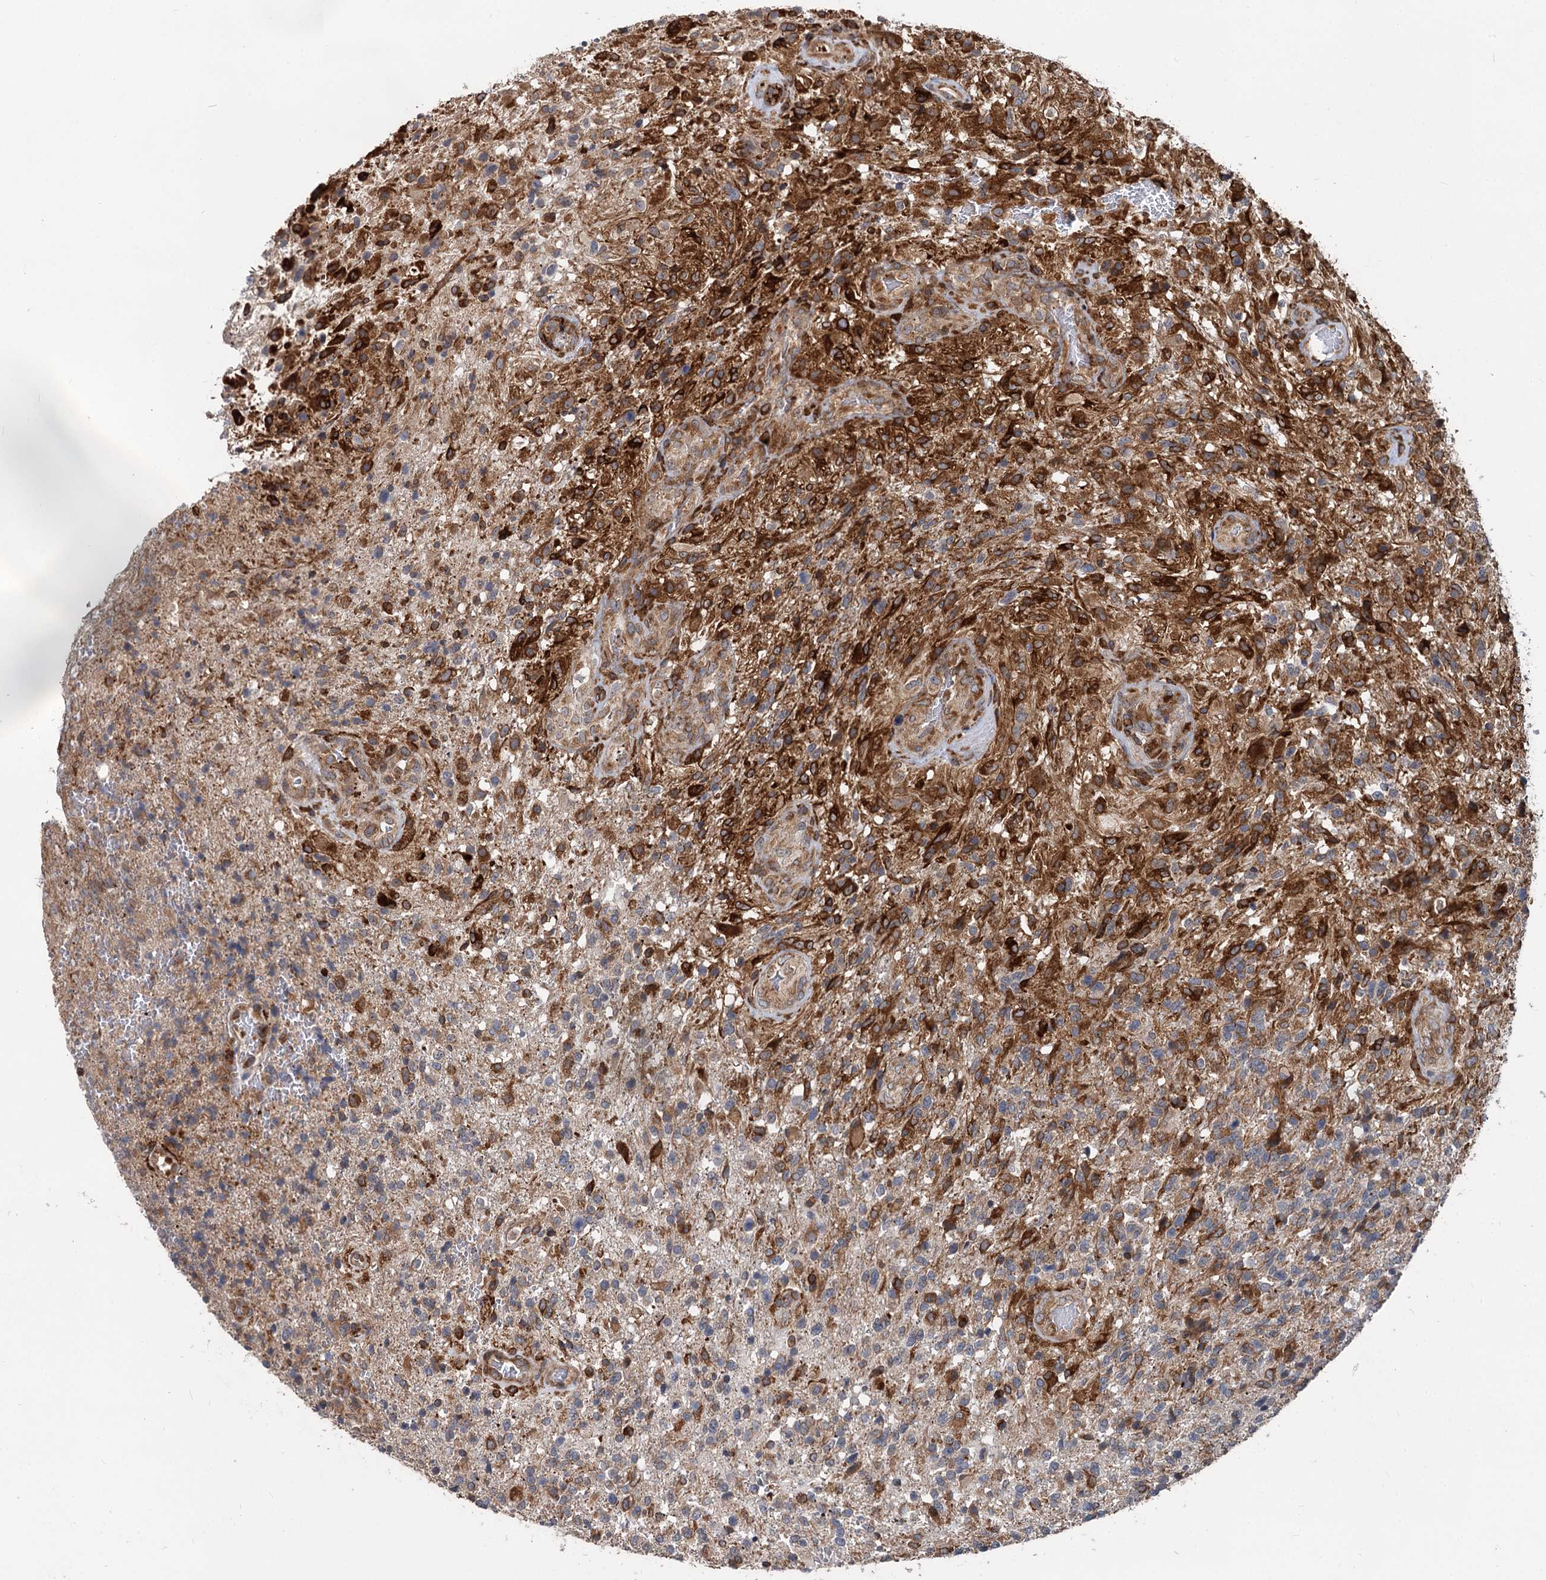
{"staining": {"intensity": "strong", "quantity": "25%-75%", "location": "cytoplasmic/membranous"}, "tissue": "glioma", "cell_type": "Tumor cells", "image_type": "cancer", "snomed": [{"axis": "morphology", "description": "Glioma, malignant, High grade"}, {"axis": "topography", "description": "Brain"}], "caption": "This image shows immunohistochemistry staining of human high-grade glioma (malignant), with high strong cytoplasmic/membranous positivity in approximately 25%-75% of tumor cells.", "gene": "STIM1", "patient": {"sex": "male", "age": 56}}